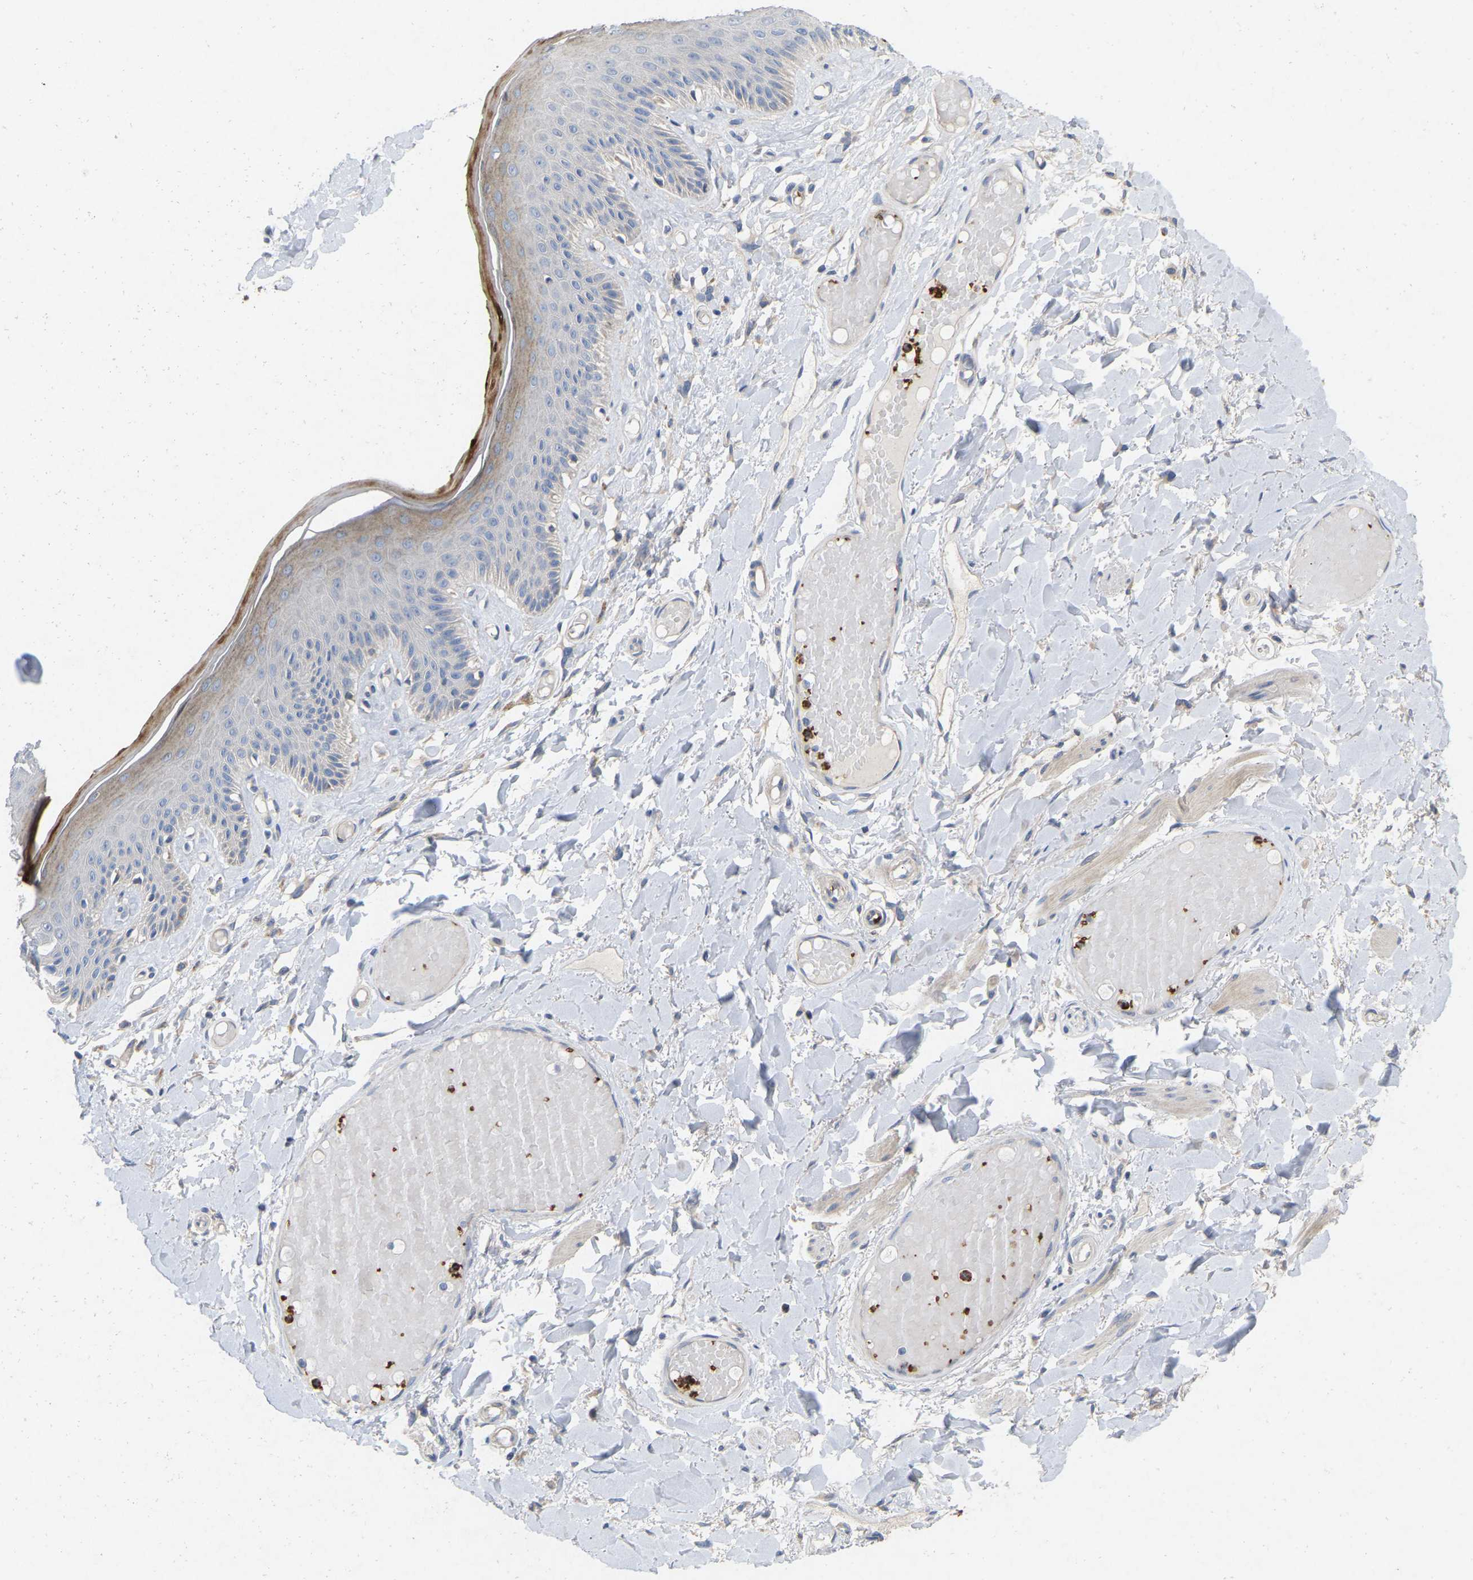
{"staining": {"intensity": "strong", "quantity": "<25%", "location": "cytoplasmic/membranous"}, "tissue": "skin", "cell_type": "Epidermal cells", "image_type": "normal", "snomed": [{"axis": "morphology", "description": "Normal tissue, NOS"}, {"axis": "topography", "description": "Vulva"}], "caption": "Immunohistochemical staining of normal skin displays <25% levels of strong cytoplasmic/membranous protein staining in about <25% of epidermal cells.", "gene": "RHEB", "patient": {"sex": "female", "age": 73}}